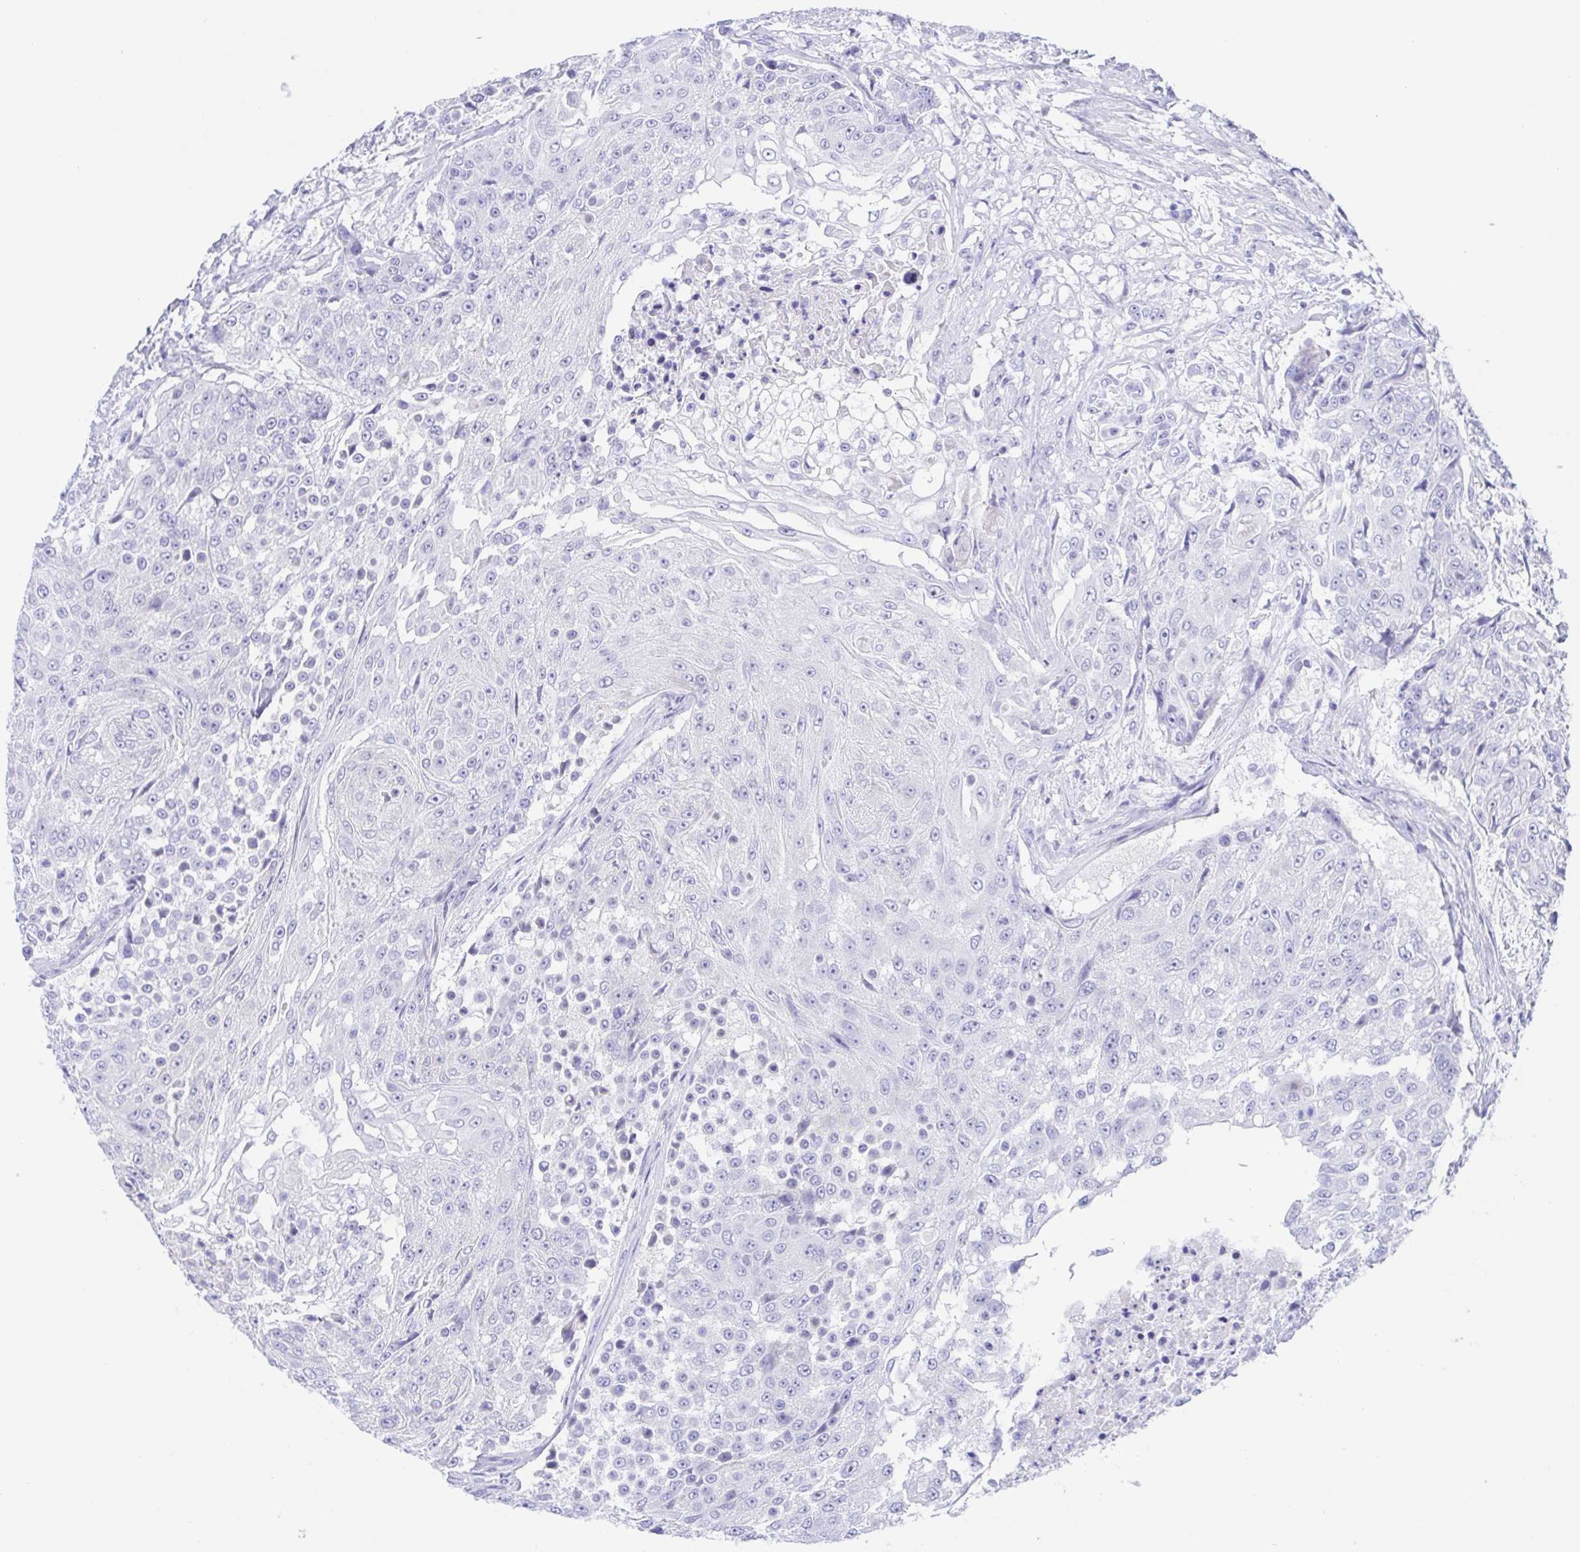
{"staining": {"intensity": "negative", "quantity": "none", "location": "none"}, "tissue": "urothelial cancer", "cell_type": "Tumor cells", "image_type": "cancer", "snomed": [{"axis": "morphology", "description": "Urothelial carcinoma, High grade"}, {"axis": "topography", "description": "Urinary bladder"}], "caption": "Immunohistochemical staining of high-grade urothelial carcinoma demonstrates no significant expression in tumor cells. The staining was performed using DAB (3,3'-diaminobenzidine) to visualize the protein expression in brown, while the nuclei were stained in blue with hematoxylin (Magnification: 20x).", "gene": "MUCL3", "patient": {"sex": "female", "age": 63}}